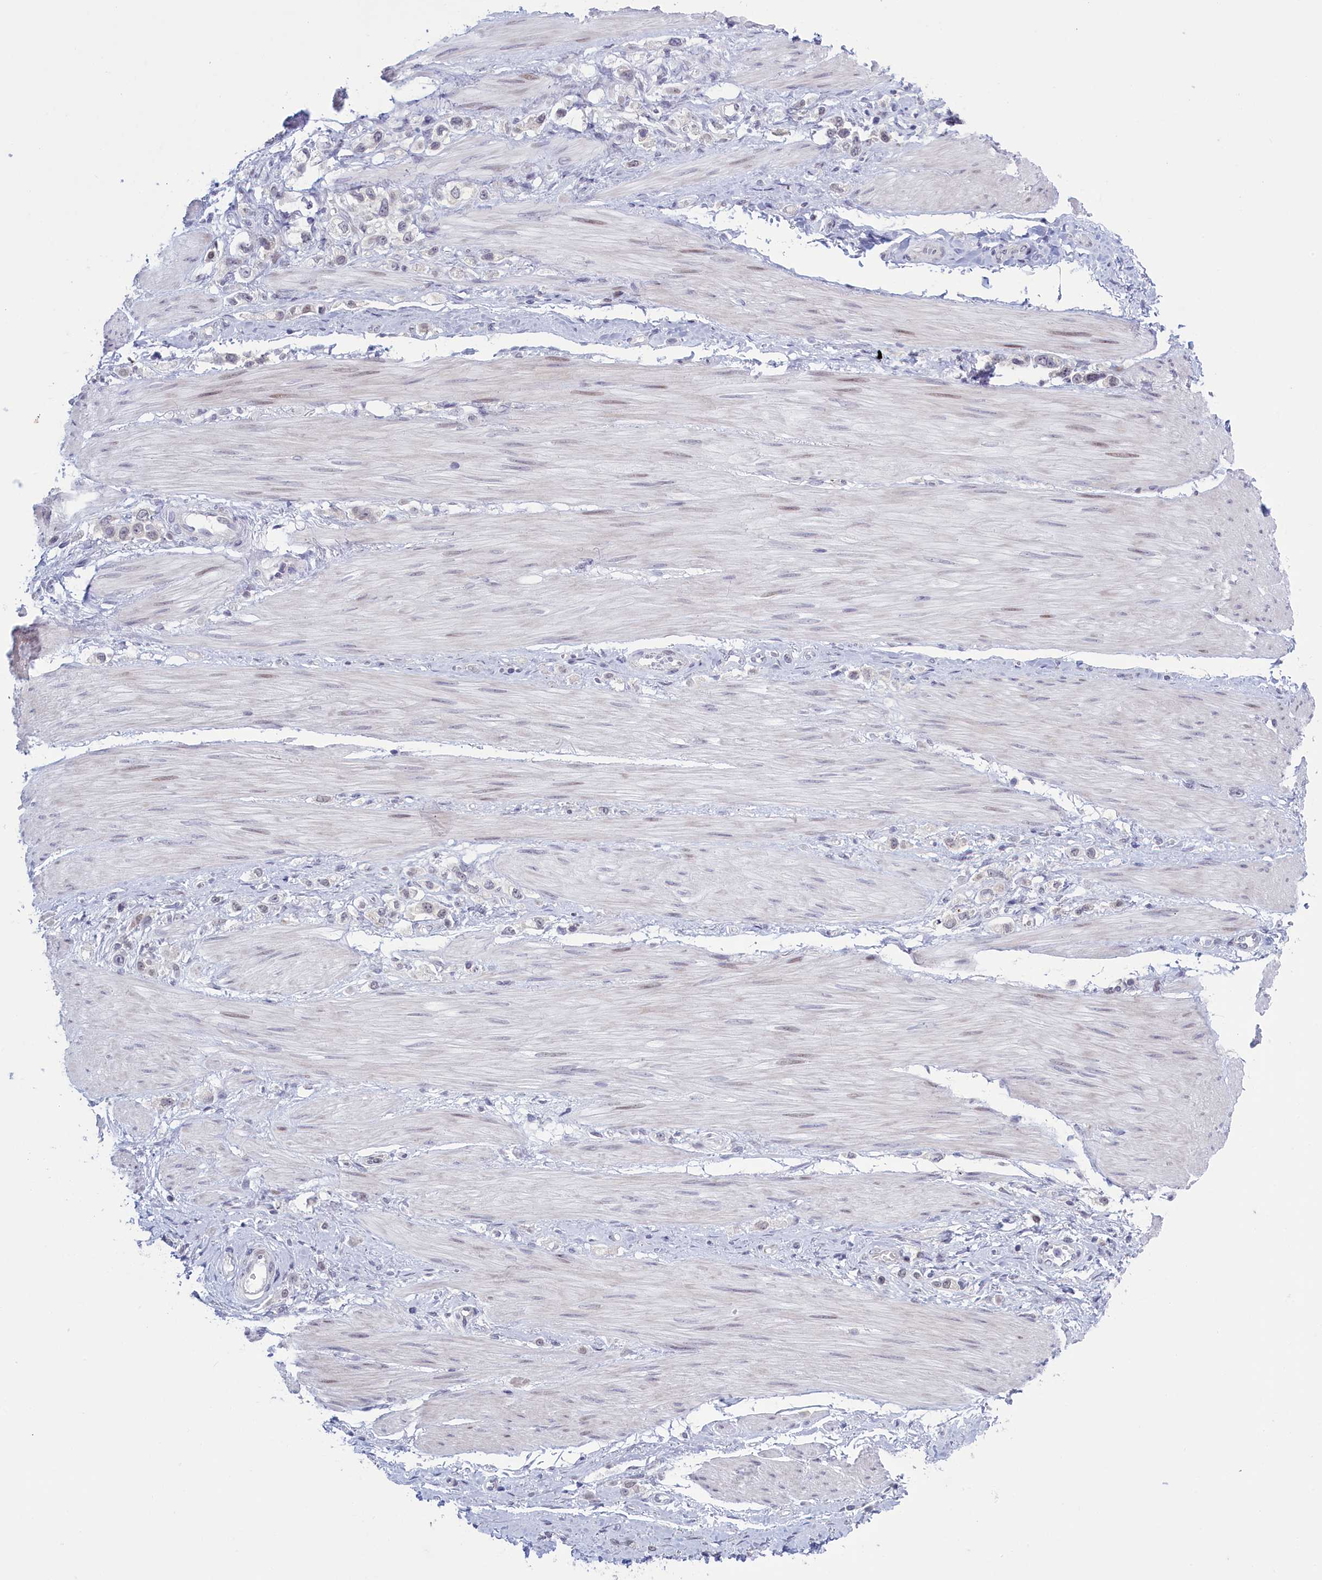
{"staining": {"intensity": "negative", "quantity": "none", "location": "none"}, "tissue": "stomach cancer", "cell_type": "Tumor cells", "image_type": "cancer", "snomed": [{"axis": "morphology", "description": "Adenocarcinoma, NOS"}, {"axis": "topography", "description": "Stomach"}], "caption": "This is an immunohistochemistry image of stomach cancer (adenocarcinoma). There is no expression in tumor cells.", "gene": "ATF7IP2", "patient": {"sex": "female", "age": 65}}